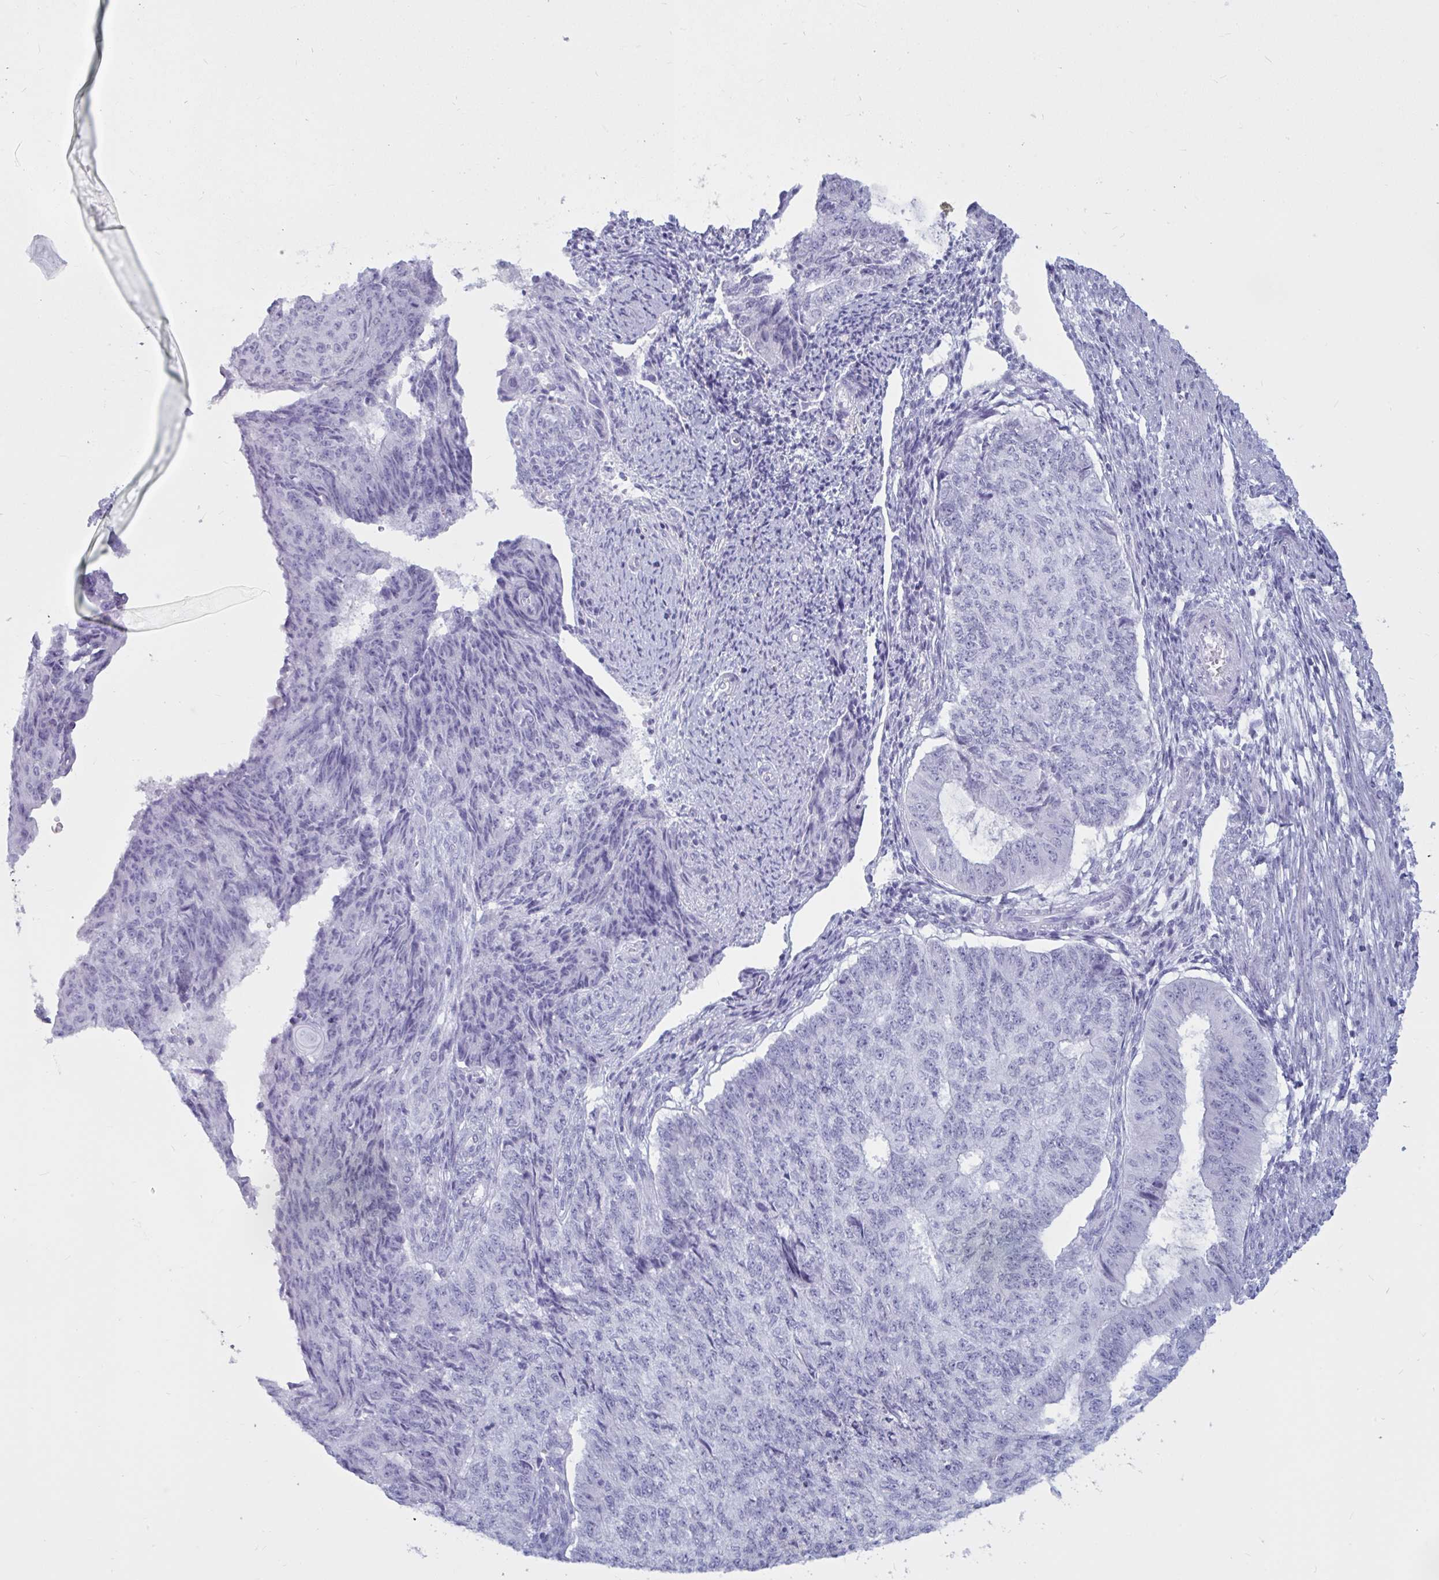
{"staining": {"intensity": "negative", "quantity": "none", "location": "none"}, "tissue": "endometrial cancer", "cell_type": "Tumor cells", "image_type": "cancer", "snomed": [{"axis": "morphology", "description": "Adenocarcinoma, NOS"}, {"axis": "topography", "description": "Endometrium"}], "caption": "Protein analysis of endometrial adenocarcinoma reveals no significant staining in tumor cells. (DAB immunohistochemistry visualized using brightfield microscopy, high magnification).", "gene": "BBS10", "patient": {"sex": "female", "age": 32}}